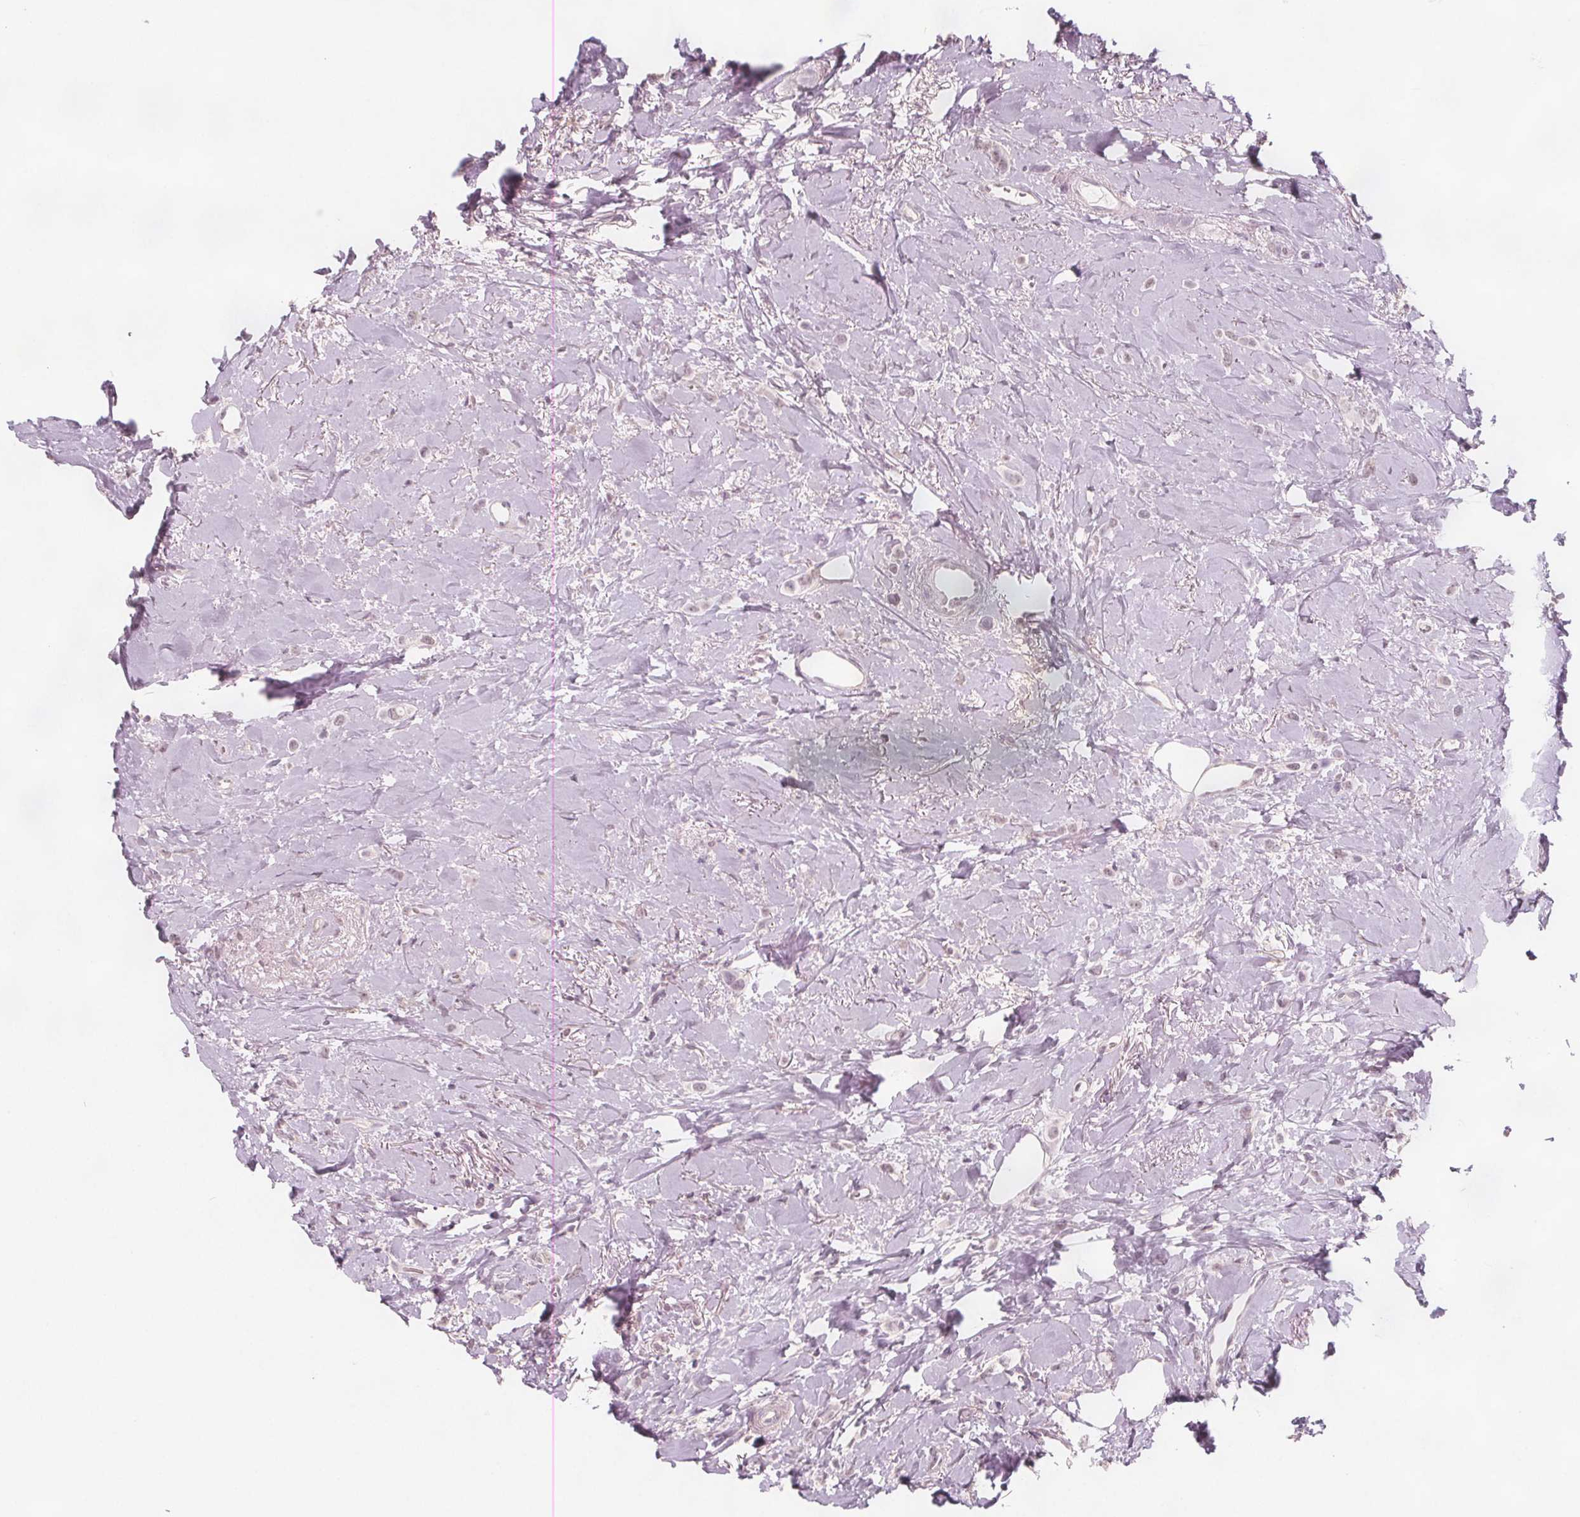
{"staining": {"intensity": "negative", "quantity": "none", "location": "none"}, "tissue": "breast cancer", "cell_type": "Tumor cells", "image_type": "cancer", "snomed": [{"axis": "morphology", "description": "Lobular carcinoma"}, {"axis": "topography", "description": "Breast"}], "caption": "A photomicrograph of human breast cancer (lobular carcinoma) is negative for staining in tumor cells.", "gene": "C1orf167", "patient": {"sex": "female", "age": 66}}